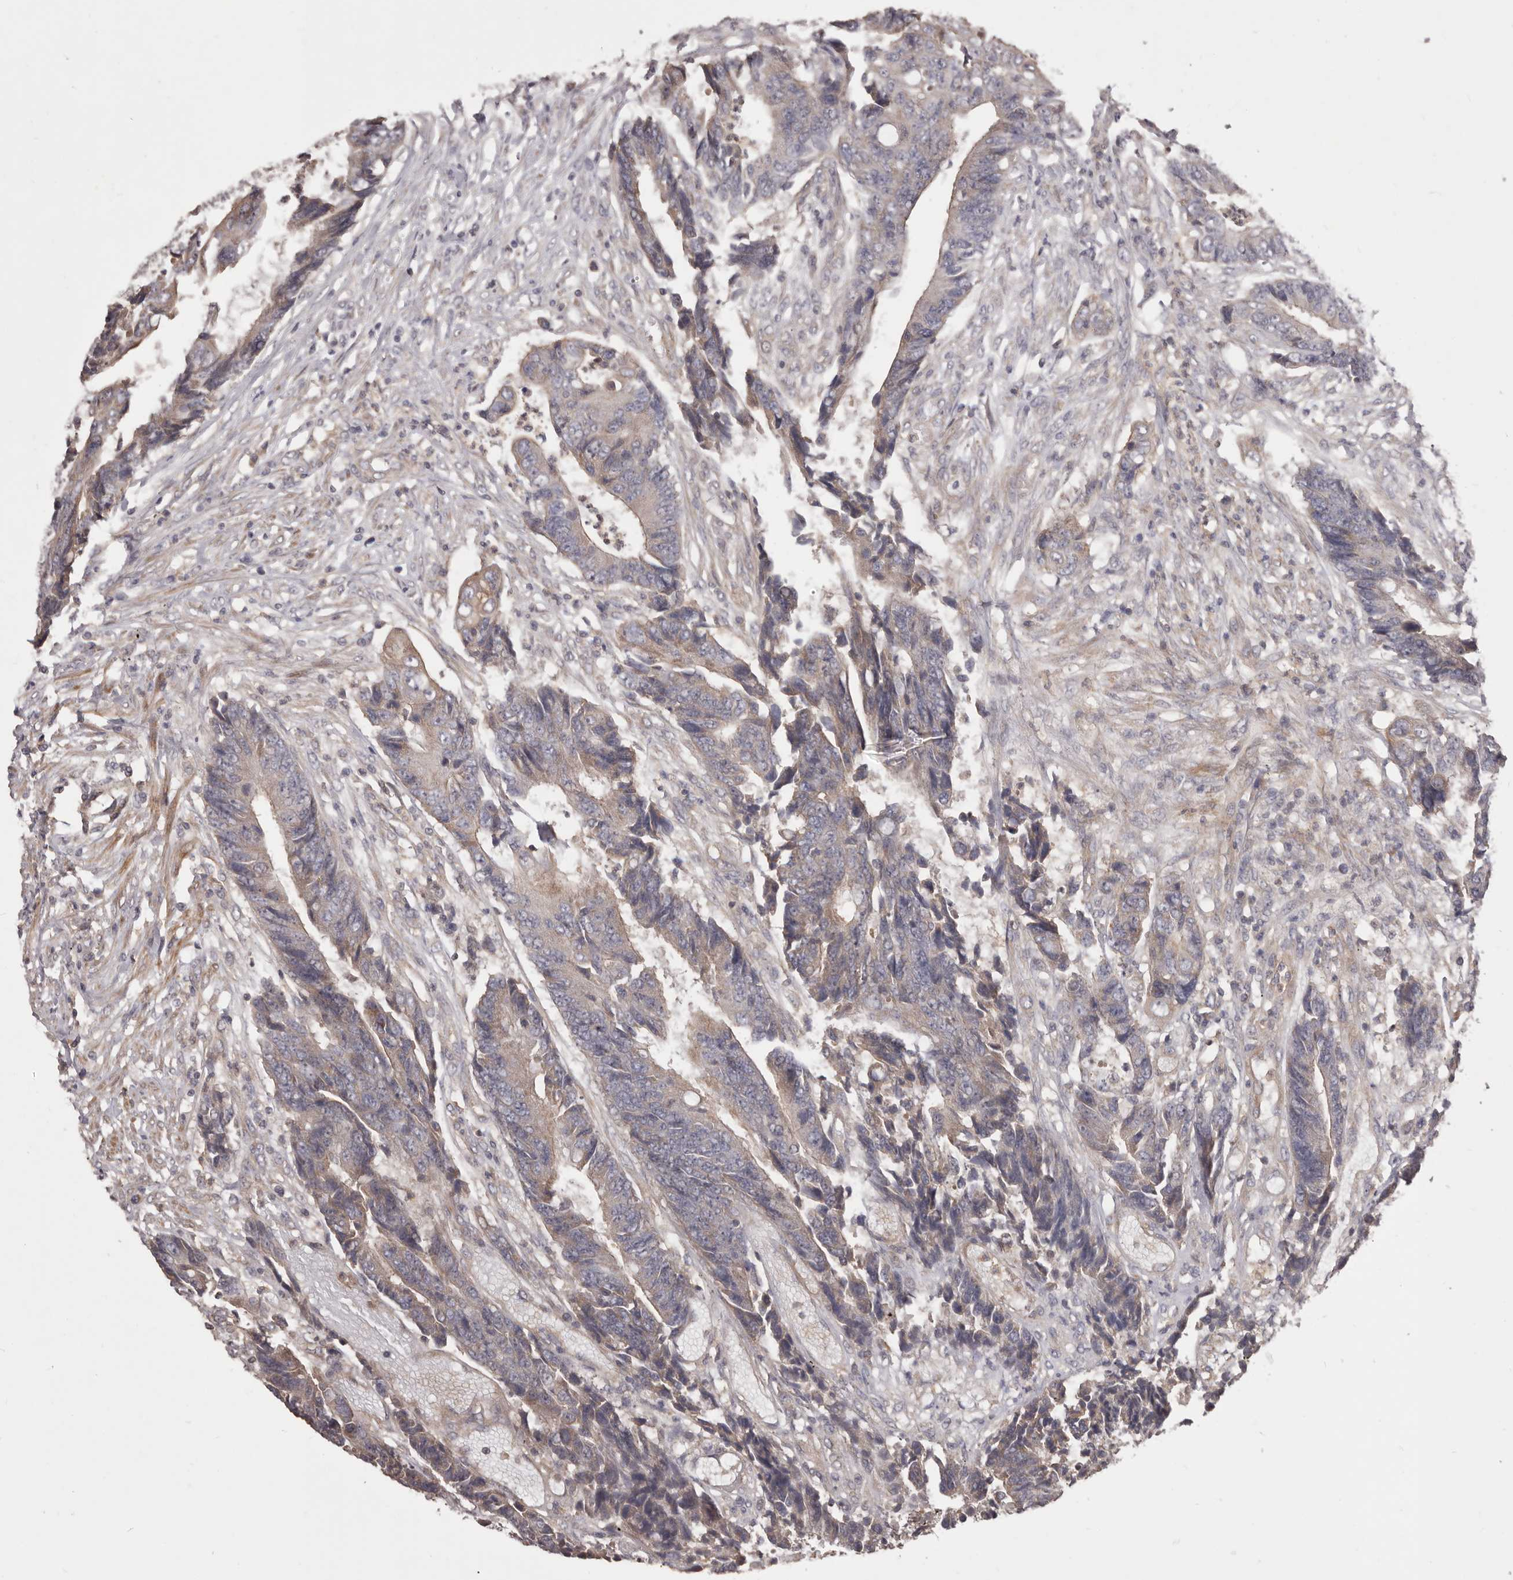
{"staining": {"intensity": "weak", "quantity": "25%-75%", "location": "cytoplasmic/membranous"}, "tissue": "colorectal cancer", "cell_type": "Tumor cells", "image_type": "cancer", "snomed": [{"axis": "morphology", "description": "Adenocarcinoma, NOS"}, {"axis": "topography", "description": "Rectum"}], "caption": "Immunohistochemical staining of human colorectal cancer (adenocarcinoma) demonstrates low levels of weak cytoplasmic/membranous staining in approximately 25%-75% of tumor cells.", "gene": "HRH1", "patient": {"sex": "male", "age": 84}}